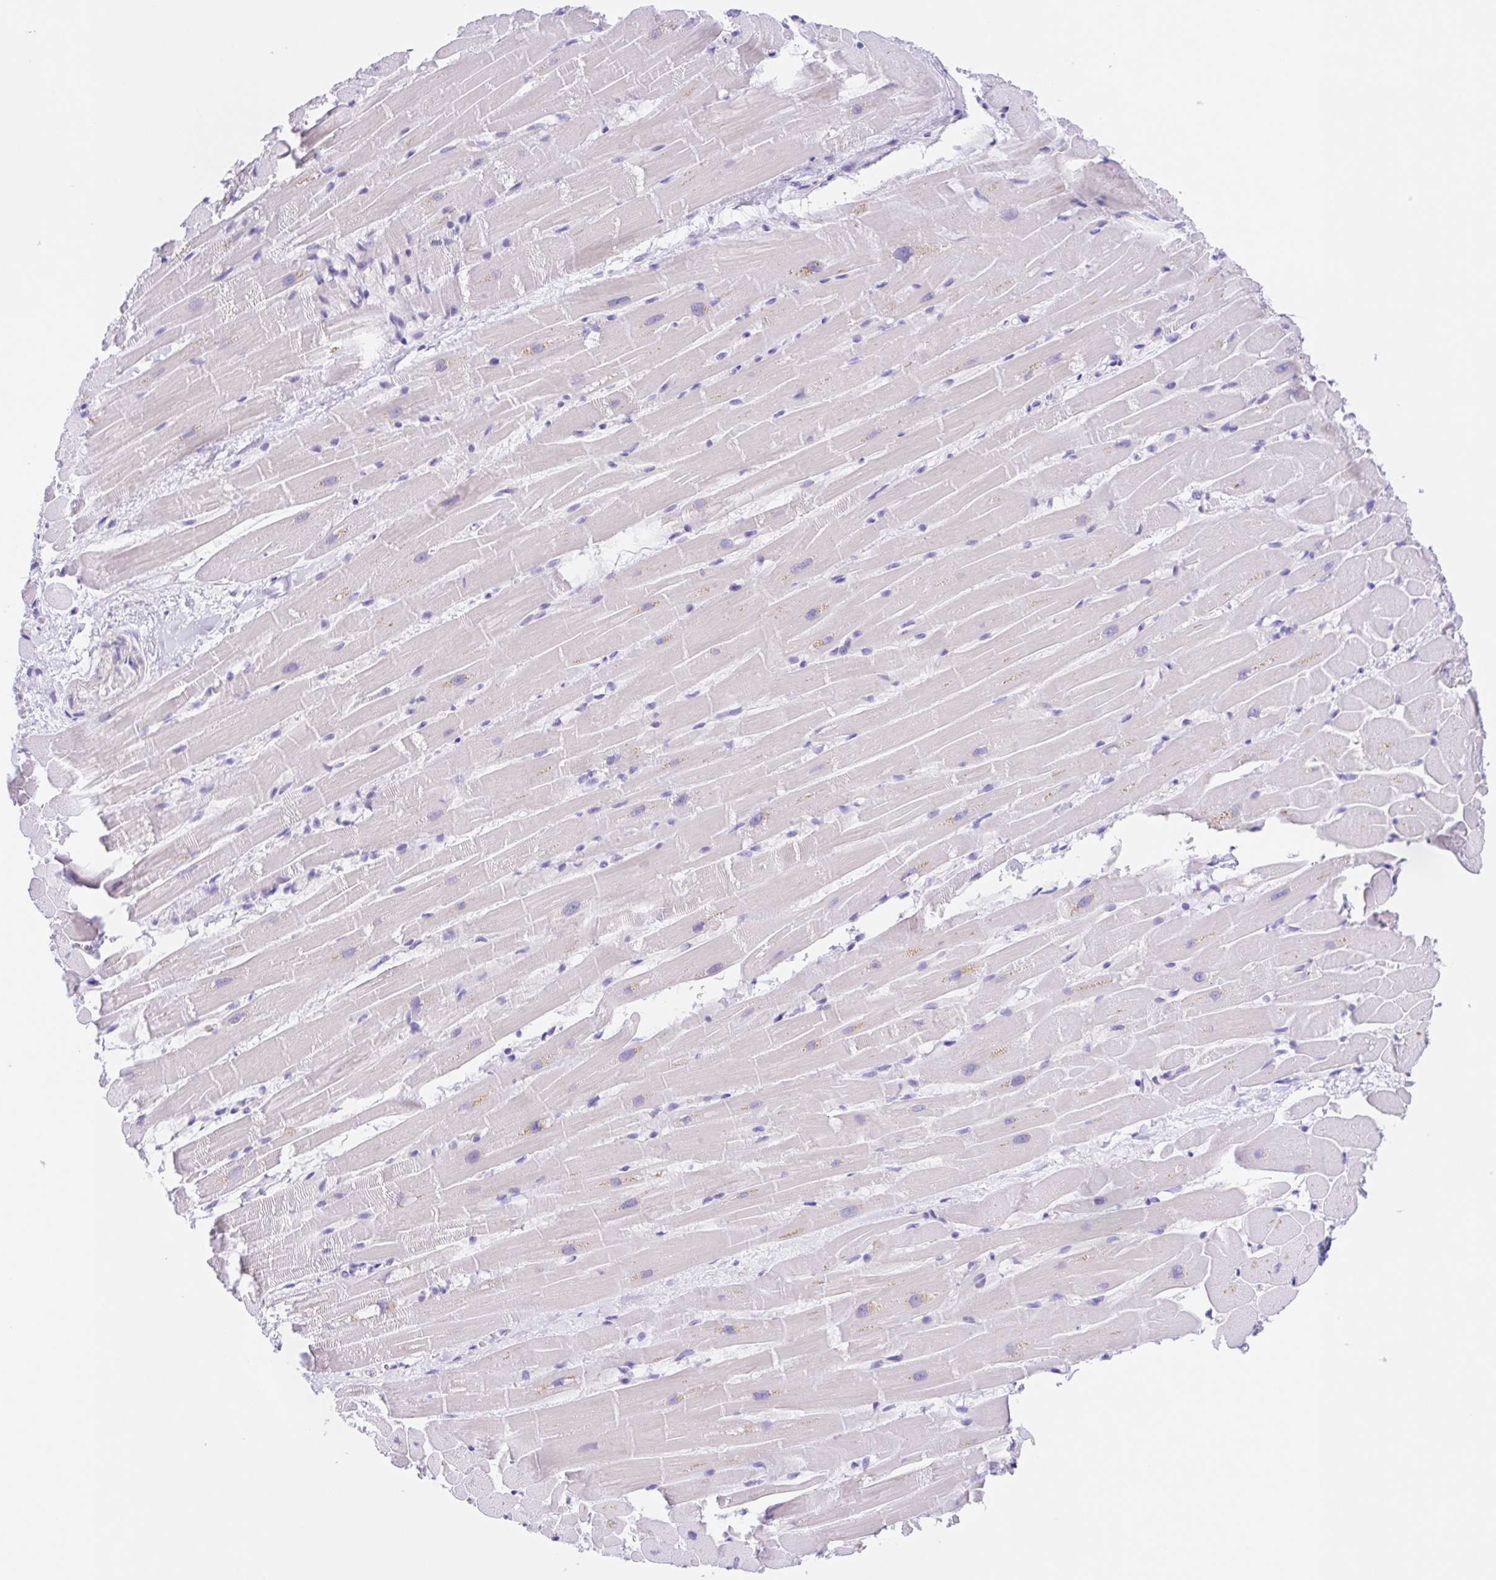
{"staining": {"intensity": "weak", "quantity": "<25%", "location": "cytoplasmic/membranous"}, "tissue": "heart muscle", "cell_type": "Cardiomyocytes", "image_type": "normal", "snomed": [{"axis": "morphology", "description": "Normal tissue, NOS"}, {"axis": "topography", "description": "Heart"}], "caption": "High magnification brightfield microscopy of normal heart muscle stained with DAB (brown) and counterstained with hematoxylin (blue): cardiomyocytes show no significant positivity. (Stains: DAB (3,3'-diaminobenzidine) immunohistochemistry (IHC) with hematoxylin counter stain, Microscopy: brightfield microscopy at high magnification).", "gene": "SCG3", "patient": {"sex": "male", "age": 37}}